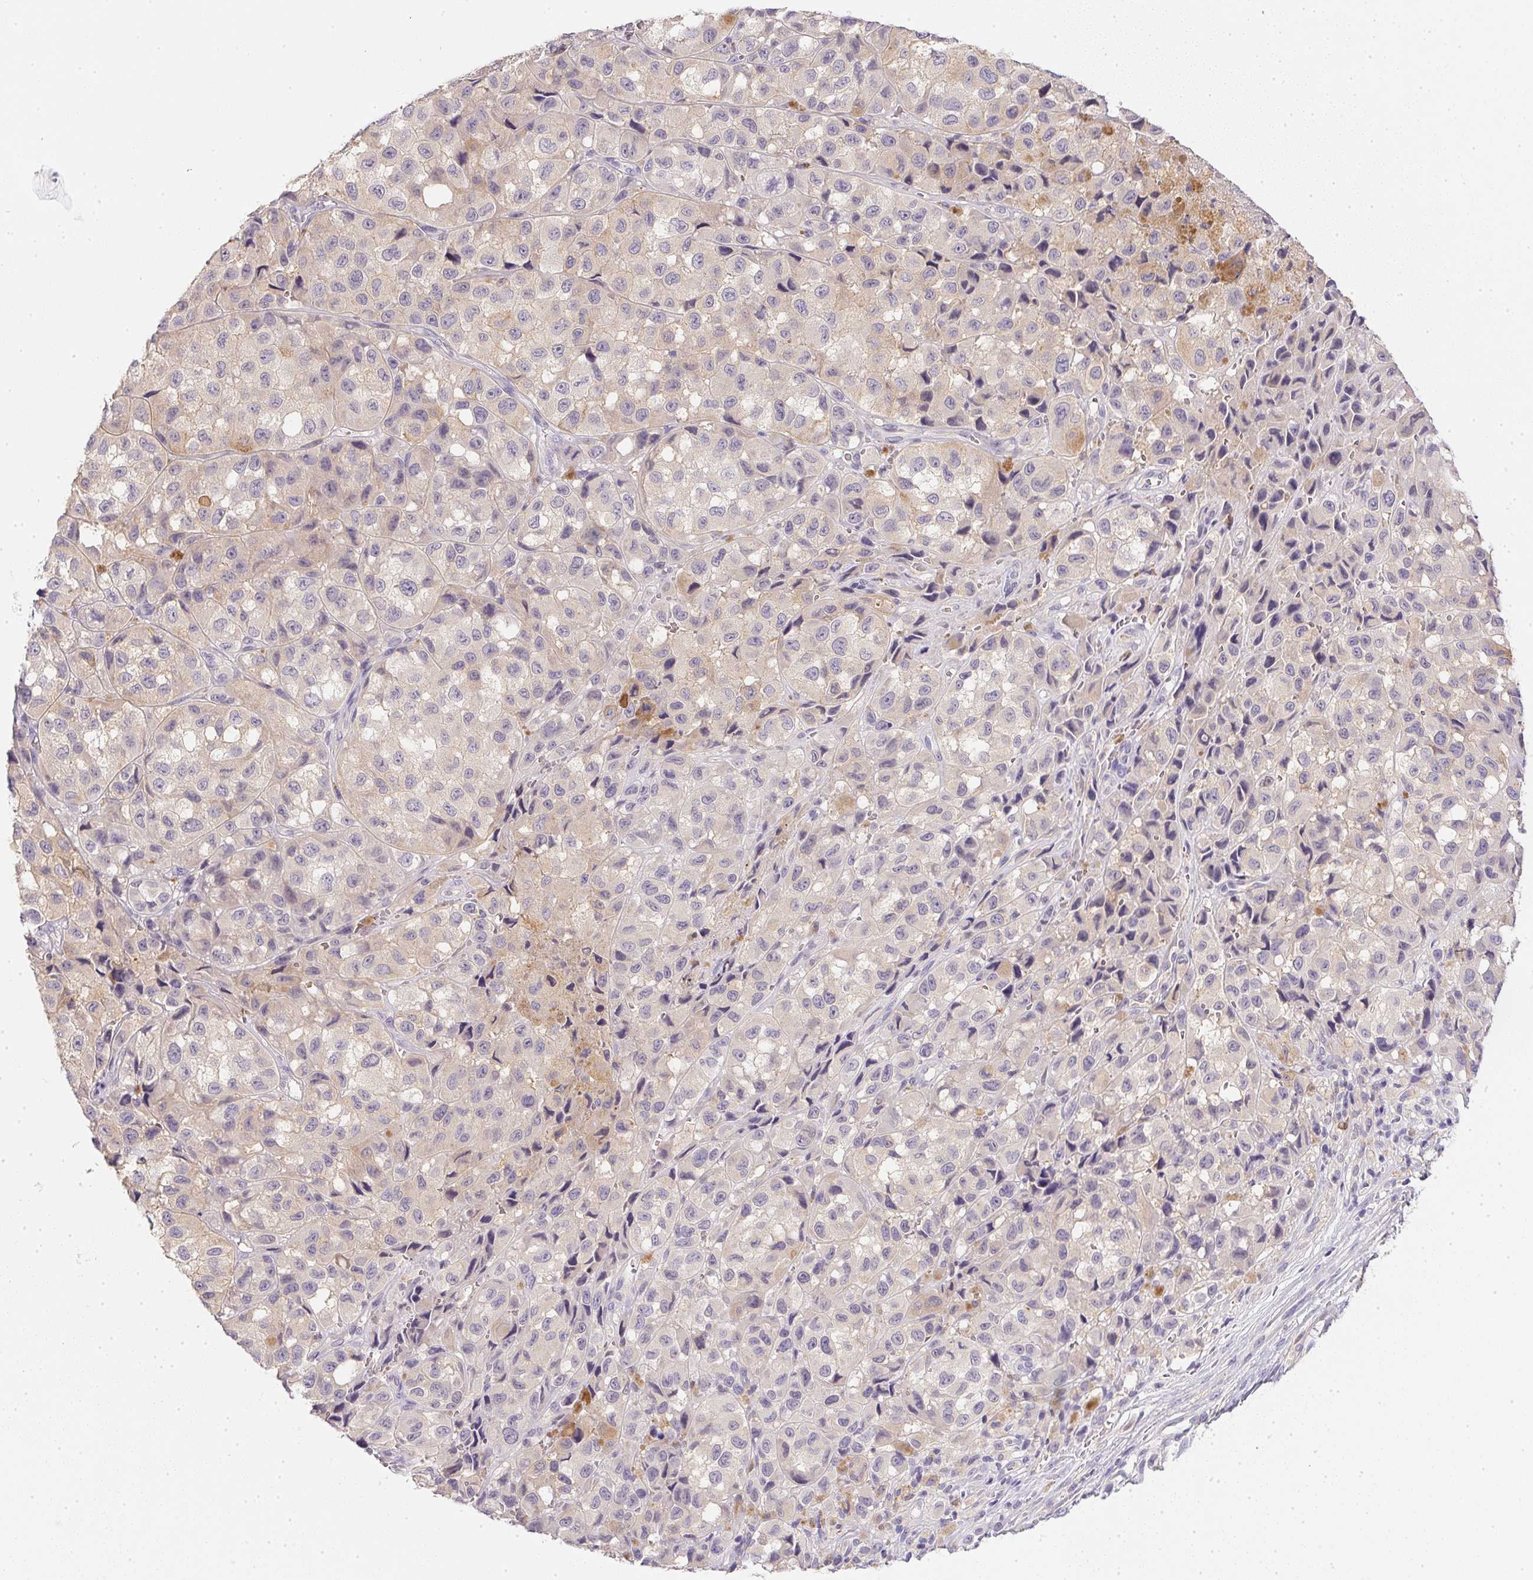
{"staining": {"intensity": "negative", "quantity": "none", "location": "none"}, "tissue": "melanoma", "cell_type": "Tumor cells", "image_type": "cancer", "snomed": [{"axis": "morphology", "description": "Malignant melanoma, NOS"}, {"axis": "topography", "description": "Skin"}], "caption": "Melanoma stained for a protein using IHC exhibits no positivity tumor cells.", "gene": "SLC17A7", "patient": {"sex": "male", "age": 93}}